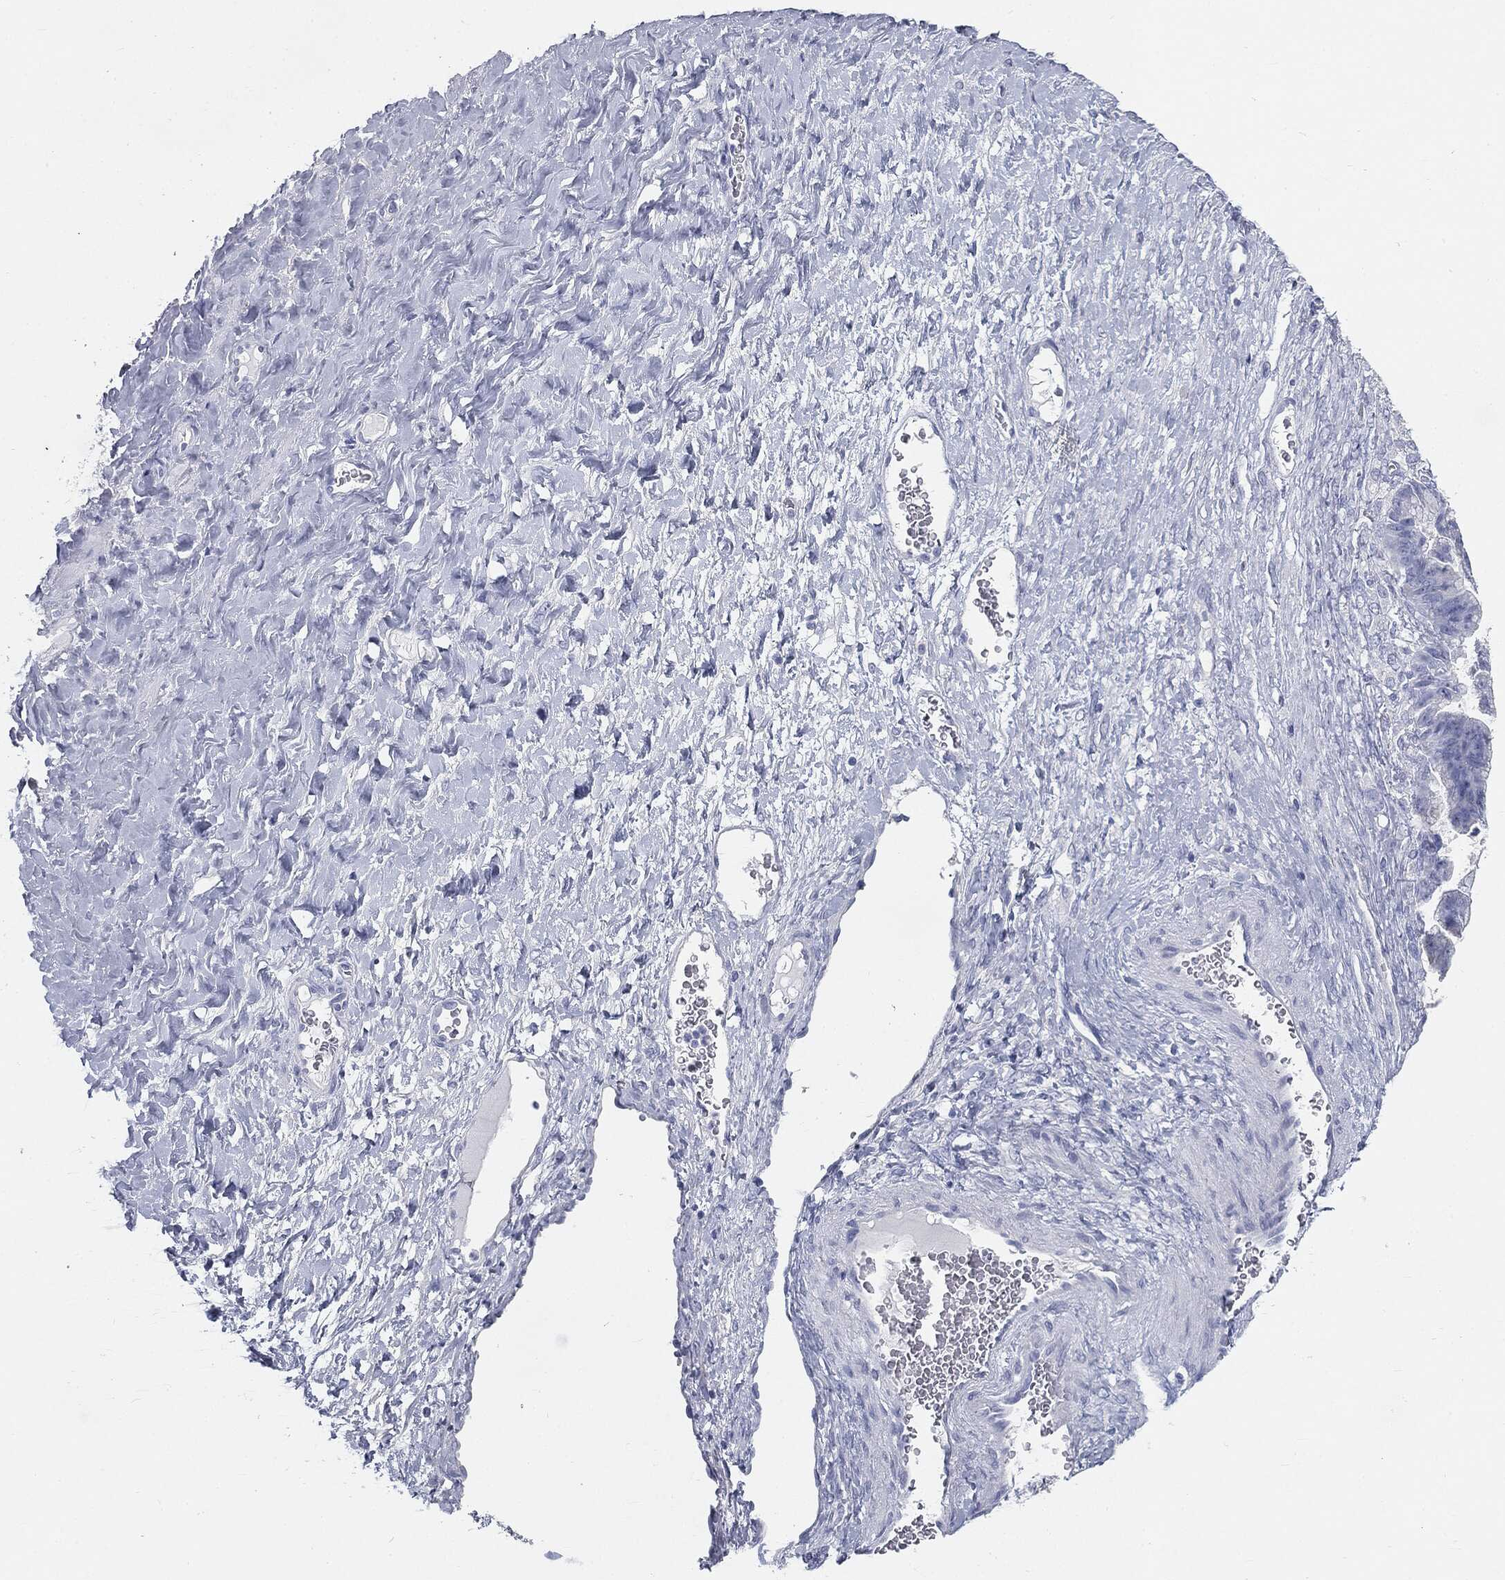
{"staining": {"intensity": "negative", "quantity": "none", "location": "none"}, "tissue": "ovarian cancer", "cell_type": "Tumor cells", "image_type": "cancer", "snomed": [{"axis": "morphology", "description": "Cystadenocarcinoma, mucinous, NOS"}, {"axis": "topography", "description": "Ovary"}], "caption": "The immunohistochemistry (IHC) photomicrograph has no significant staining in tumor cells of ovarian cancer (mucinous cystadenocarcinoma) tissue.", "gene": "CUZD1", "patient": {"sex": "female", "age": 67}}